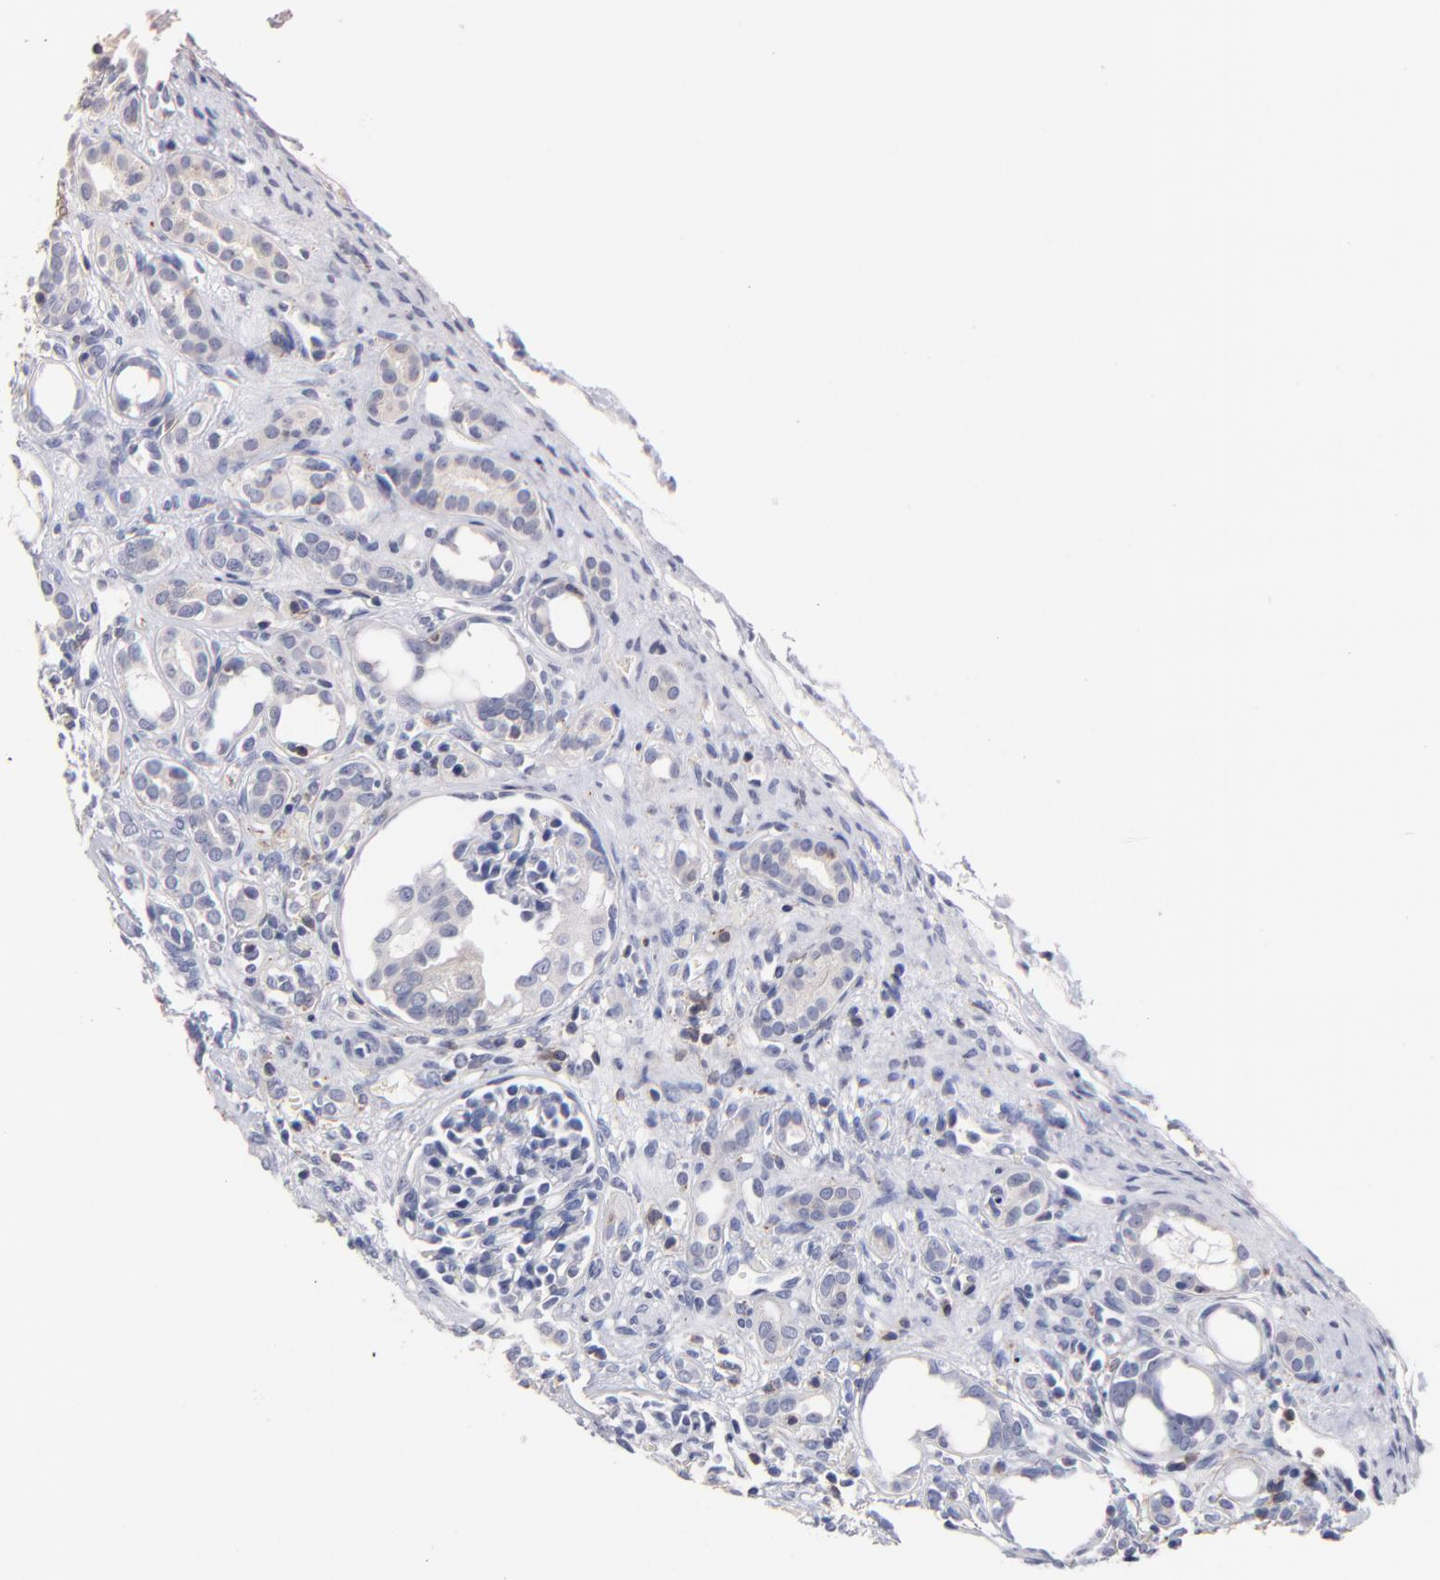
{"staining": {"intensity": "negative", "quantity": "none", "location": "none"}, "tissue": "kidney", "cell_type": "Cells in glomeruli", "image_type": "normal", "snomed": [{"axis": "morphology", "description": "Normal tissue, NOS"}, {"axis": "topography", "description": "Kidney"}], "caption": "Kidney stained for a protein using immunohistochemistry reveals no staining cells in glomeruli.", "gene": "TRAT1", "patient": {"sex": "male", "age": 7}}